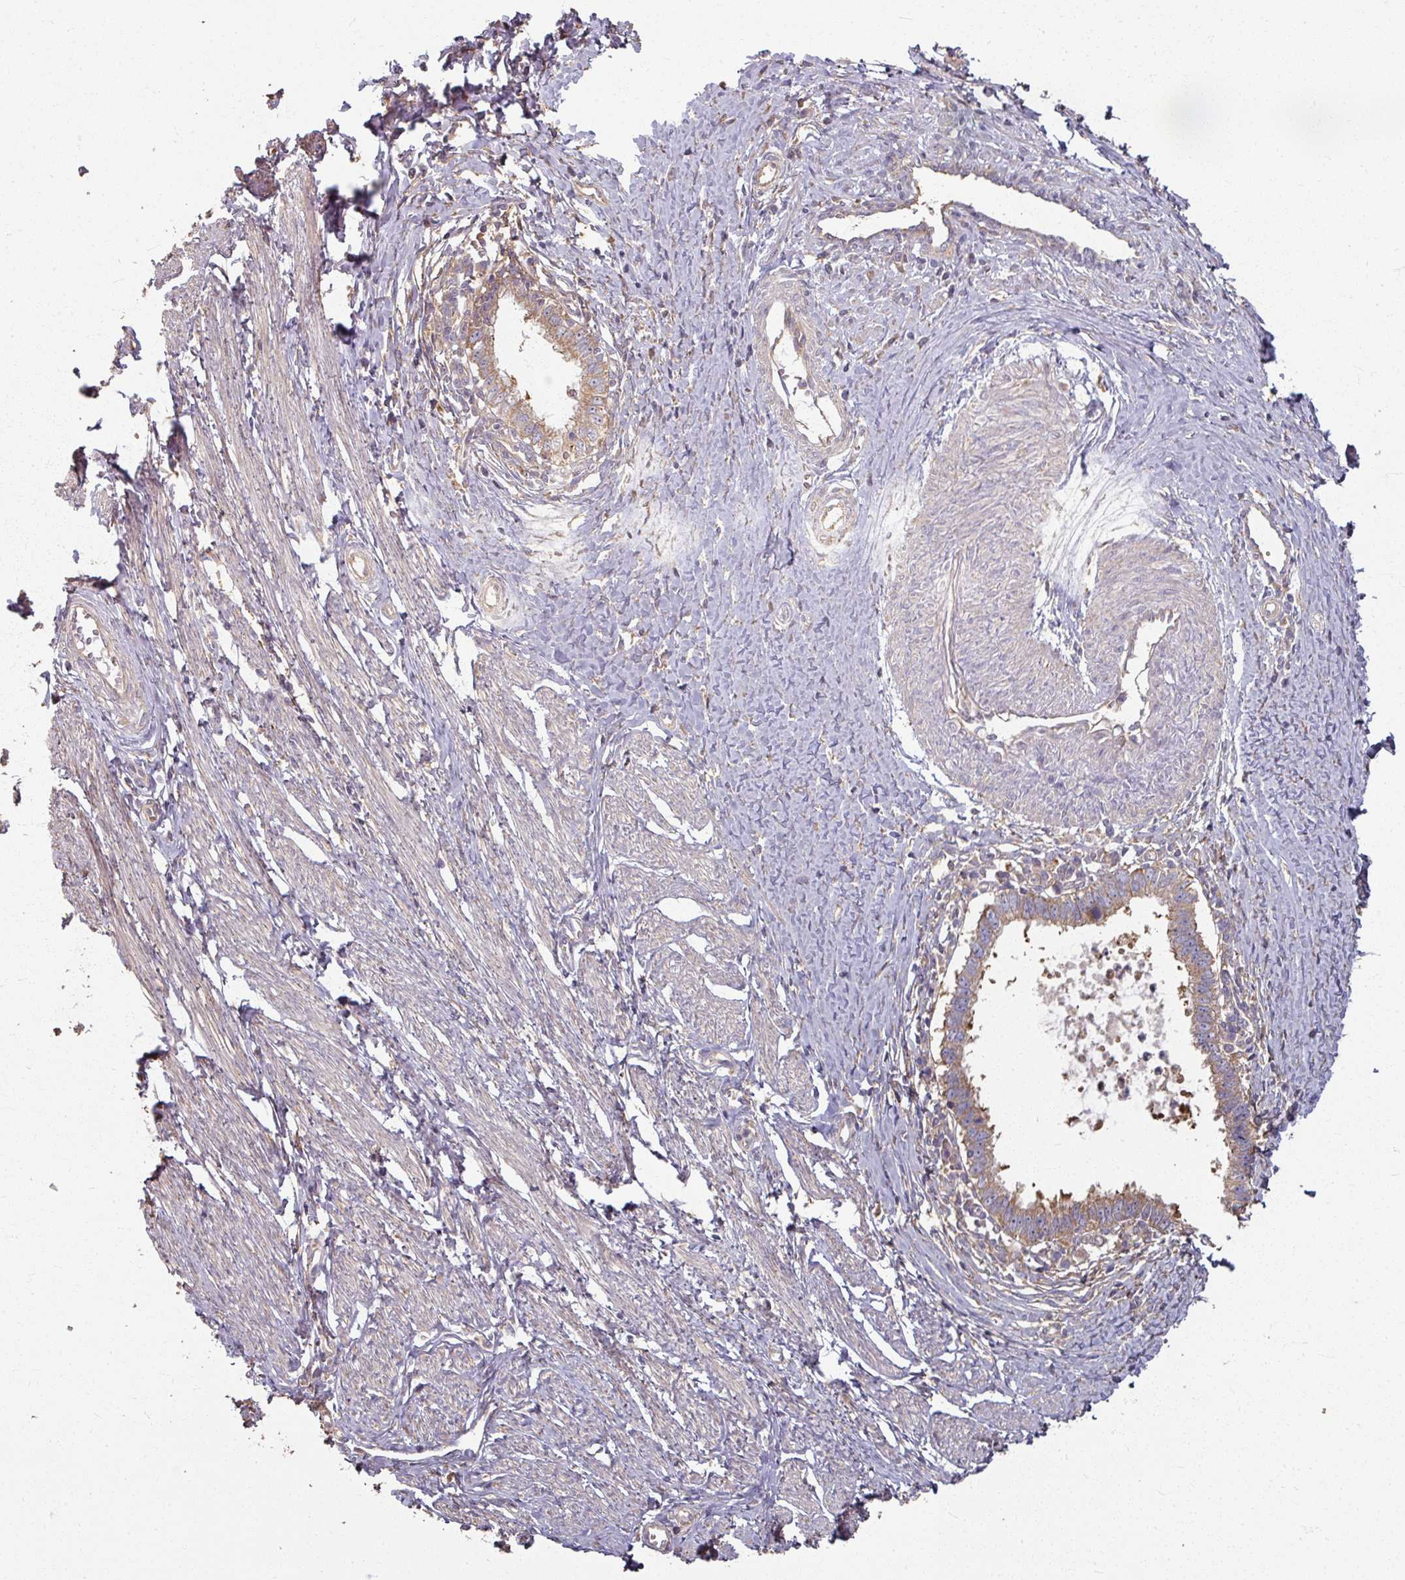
{"staining": {"intensity": "moderate", "quantity": ">75%", "location": "cytoplasmic/membranous"}, "tissue": "cervical cancer", "cell_type": "Tumor cells", "image_type": "cancer", "snomed": [{"axis": "morphology", "description": "Adenocarcinoma, NOS"}, {"axis": "topography", "description": "Cervix"}], "caption": "High-magnification brightfield microscopy of cervical adenocarcinoma stained with DAB (brown) and counterstained with hematoxylin (blue). tumor cells exhibit moderate cytoplasmic/membranous staining is identified in approximately>75% of cells.", "gene": "CCDC68", "patient": {"sex": "female", "age": 36}}